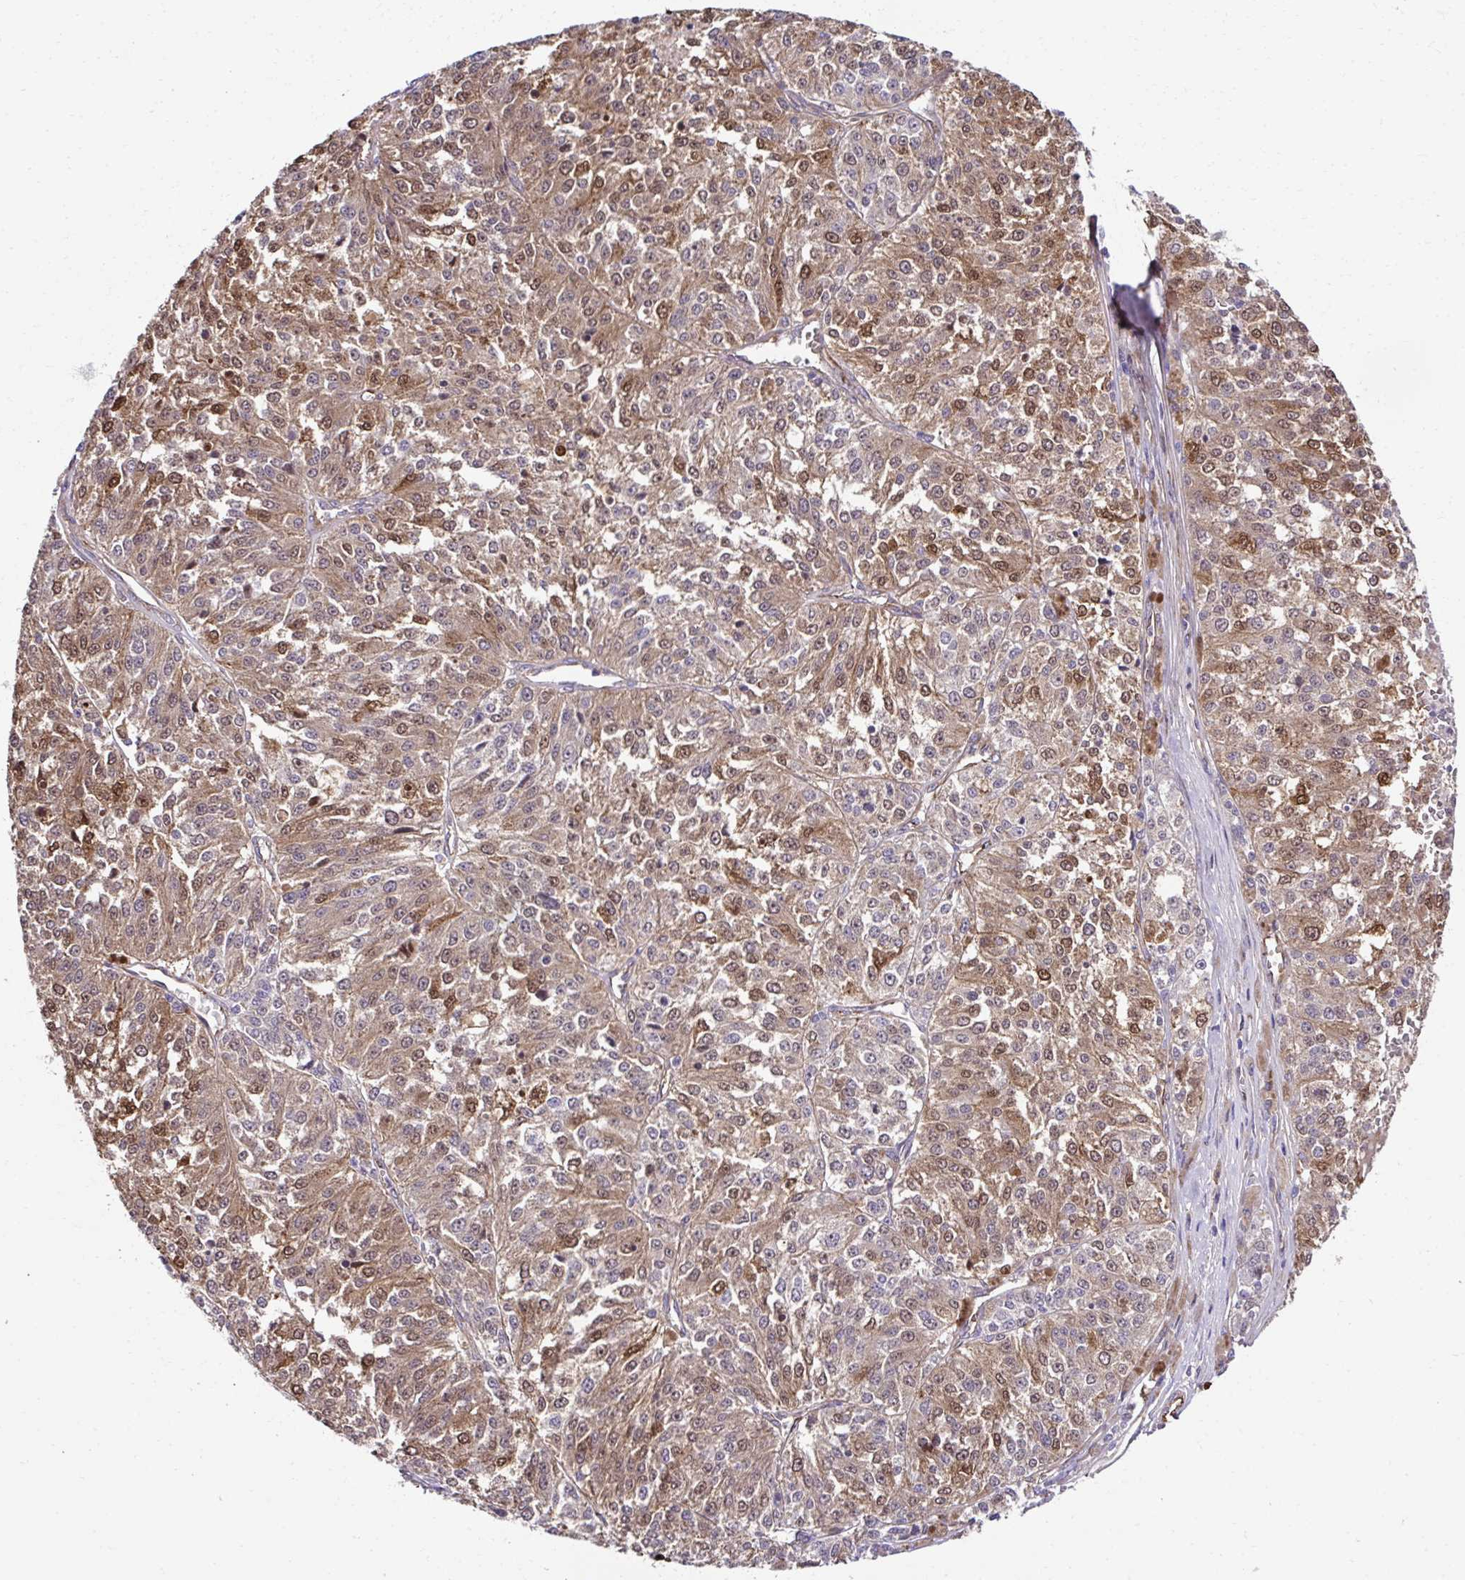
{"staining": {"intensity": "moderate", "quantity": ">75%", "location": "cytoplasmic/membranous,nuclear"}, "tissue": "melanoma", "cell_type": "Tumor cells", "image_type": "cancer", "snomed": [{"axis": "morphology", "description": "Malignant melanoma, Metastatic site"}, {"axis": "topography", "description": "Lymph node"}], "caption": "Immunohistochemistry micrograph of malignant melanoma (metastatic site) stained for a protein (brown), which exhibits medium levels of moderate cytoplasmic/membranous and nuclear staining in approximately >75% of tumor cells.", "gene": "TRIM52", "patient": {"sex": "female", "age": 64}}